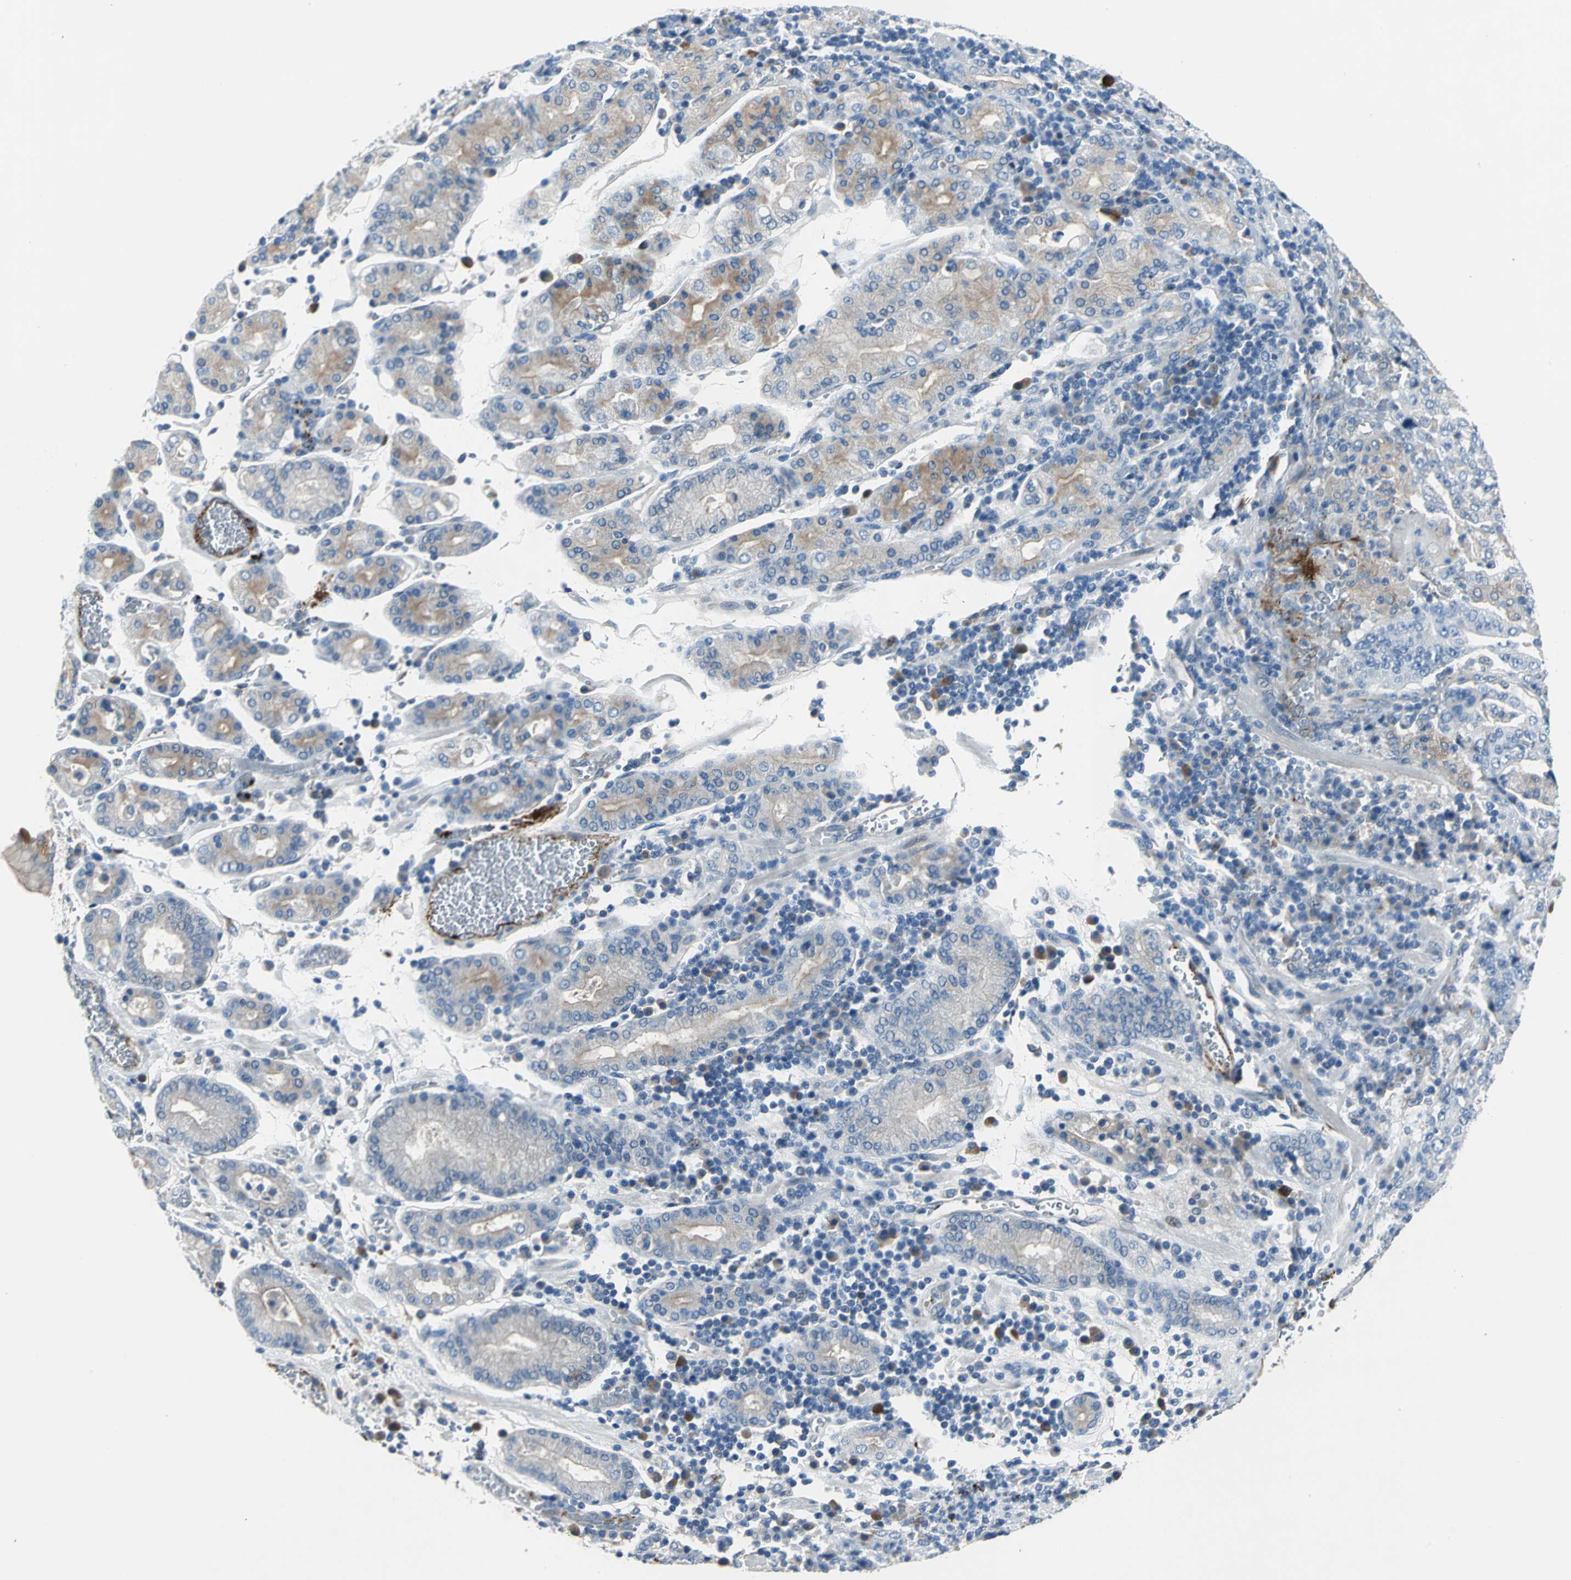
{"staining": {"intensity": "moderate", "quantity": "<25%", "location": "cytoplasmic/membranous"}, "tissue": "stomach cancer", "cell_type": "Tumor cells", "image_type": "cancer", "snomed": [{"axis": "morphology", "description": "Normal tissue, NOS"}, {"axis": "morphology", "description": "Adenocarcinoma, NOS"}, {"axis": "topography", "description": "Stomach, upper"}, {"axis": "topography", "description": "Stomach"}], "caption": "Human stomach cancer (adenocarcinoma) stained with a protein marker reveals moderate staining in tumor cells.", "gene": "SELP", "patient": {"sex": "male", "age": 59}}